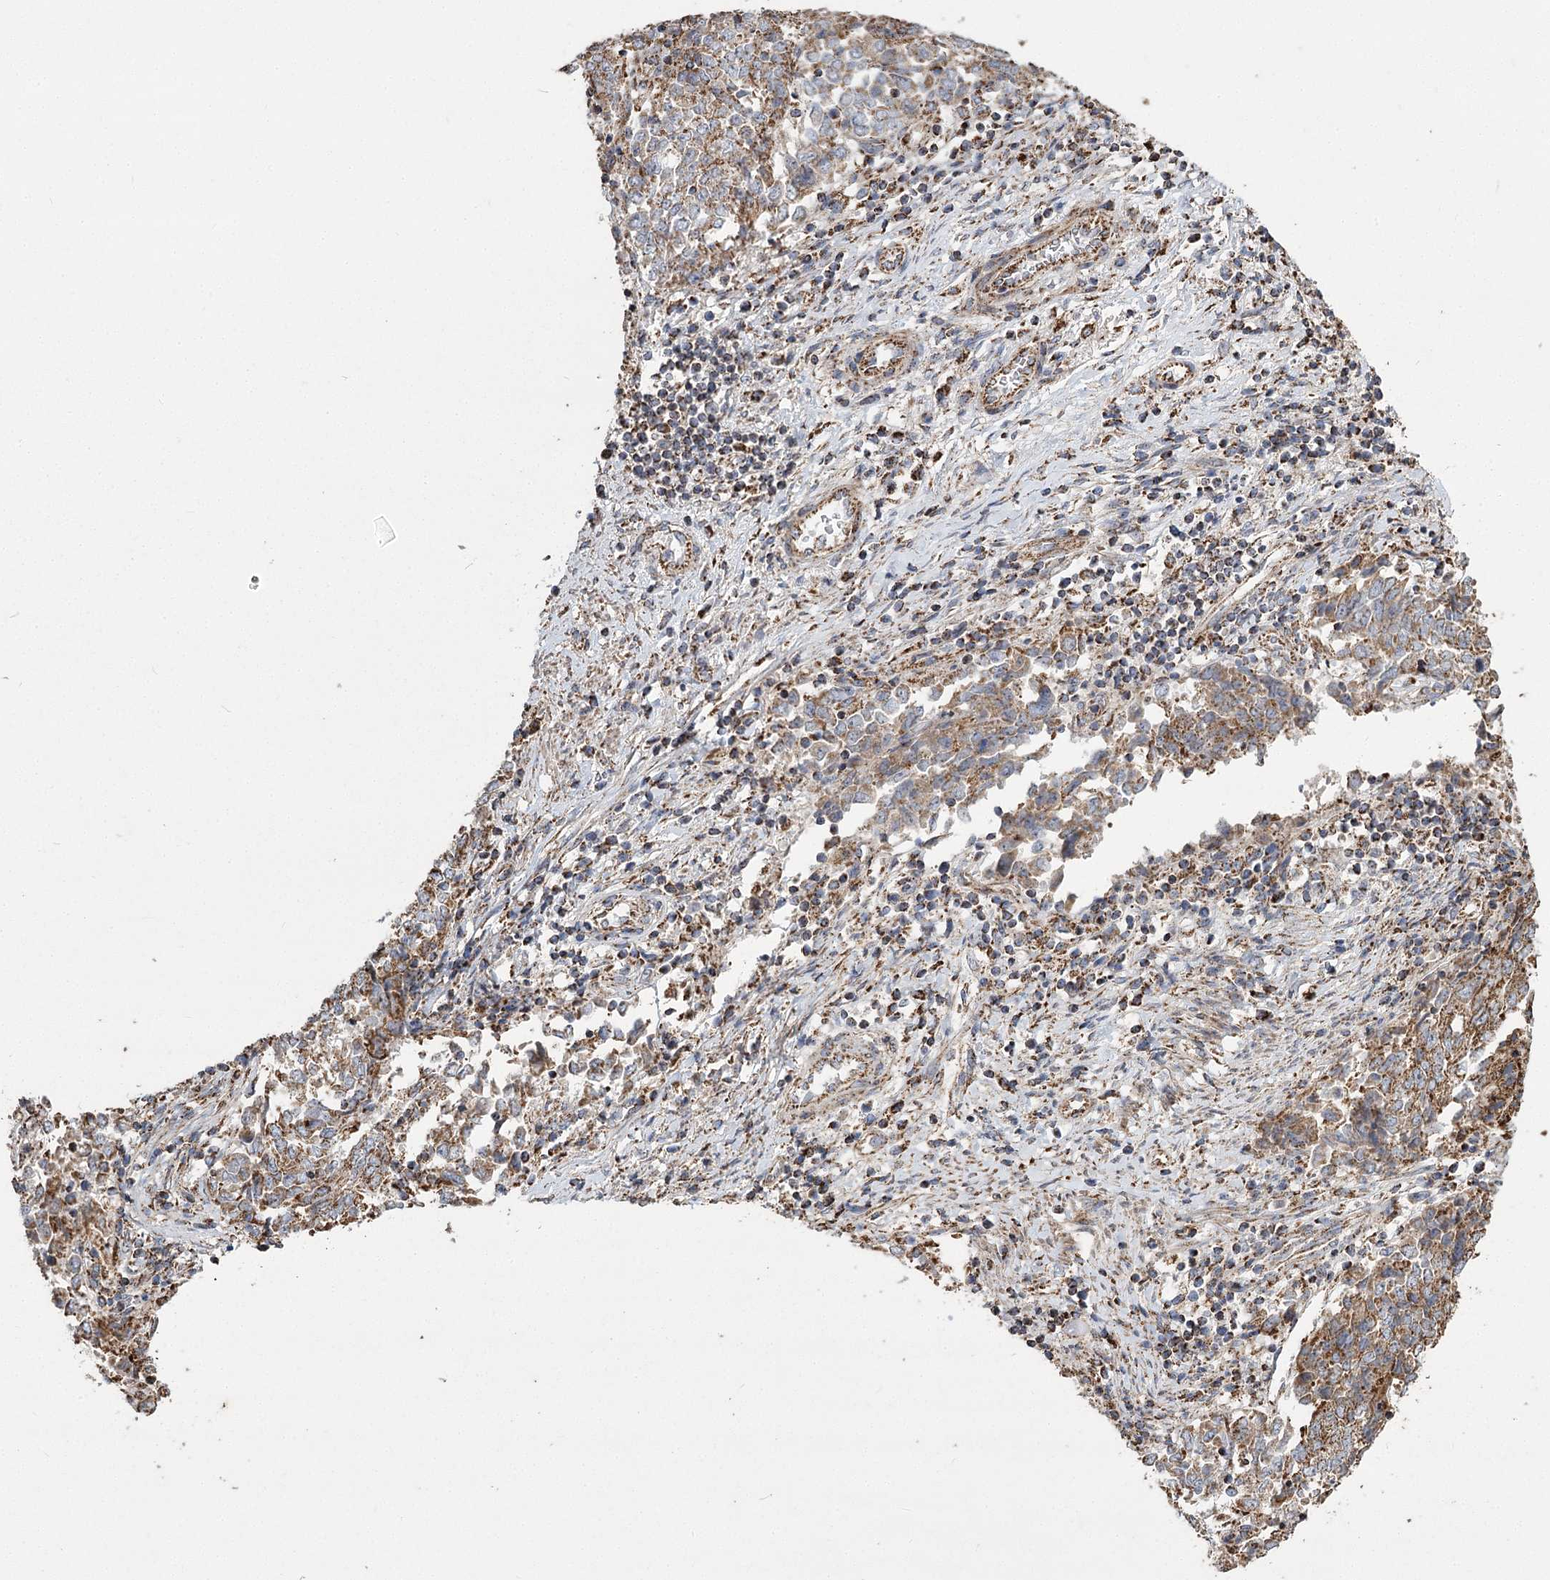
{"staining": {"intensity": "moderate", "quantity": ">75%", "location": "cytoplasmic/membranous"}, "tissue": "endometrial cancer", "cell_type": "Tumor cells", "image_type": "cancer", "snomed": [{"axis": "morphology", "description": "Adenocarcinoma, NOS"}, {"axis": "topography", "description": "Endometrium"}], "caption": "Protein expression analysis of adenocarcinoma (endometrial) displays moderate cytoplasmic/membranous positivity in about >75% of tumor cells. (Brightfield microscopy of DAB IHC at high magnification).", "gene": "RANBP3L", "patient": {"sex": "female", "age": 80}}